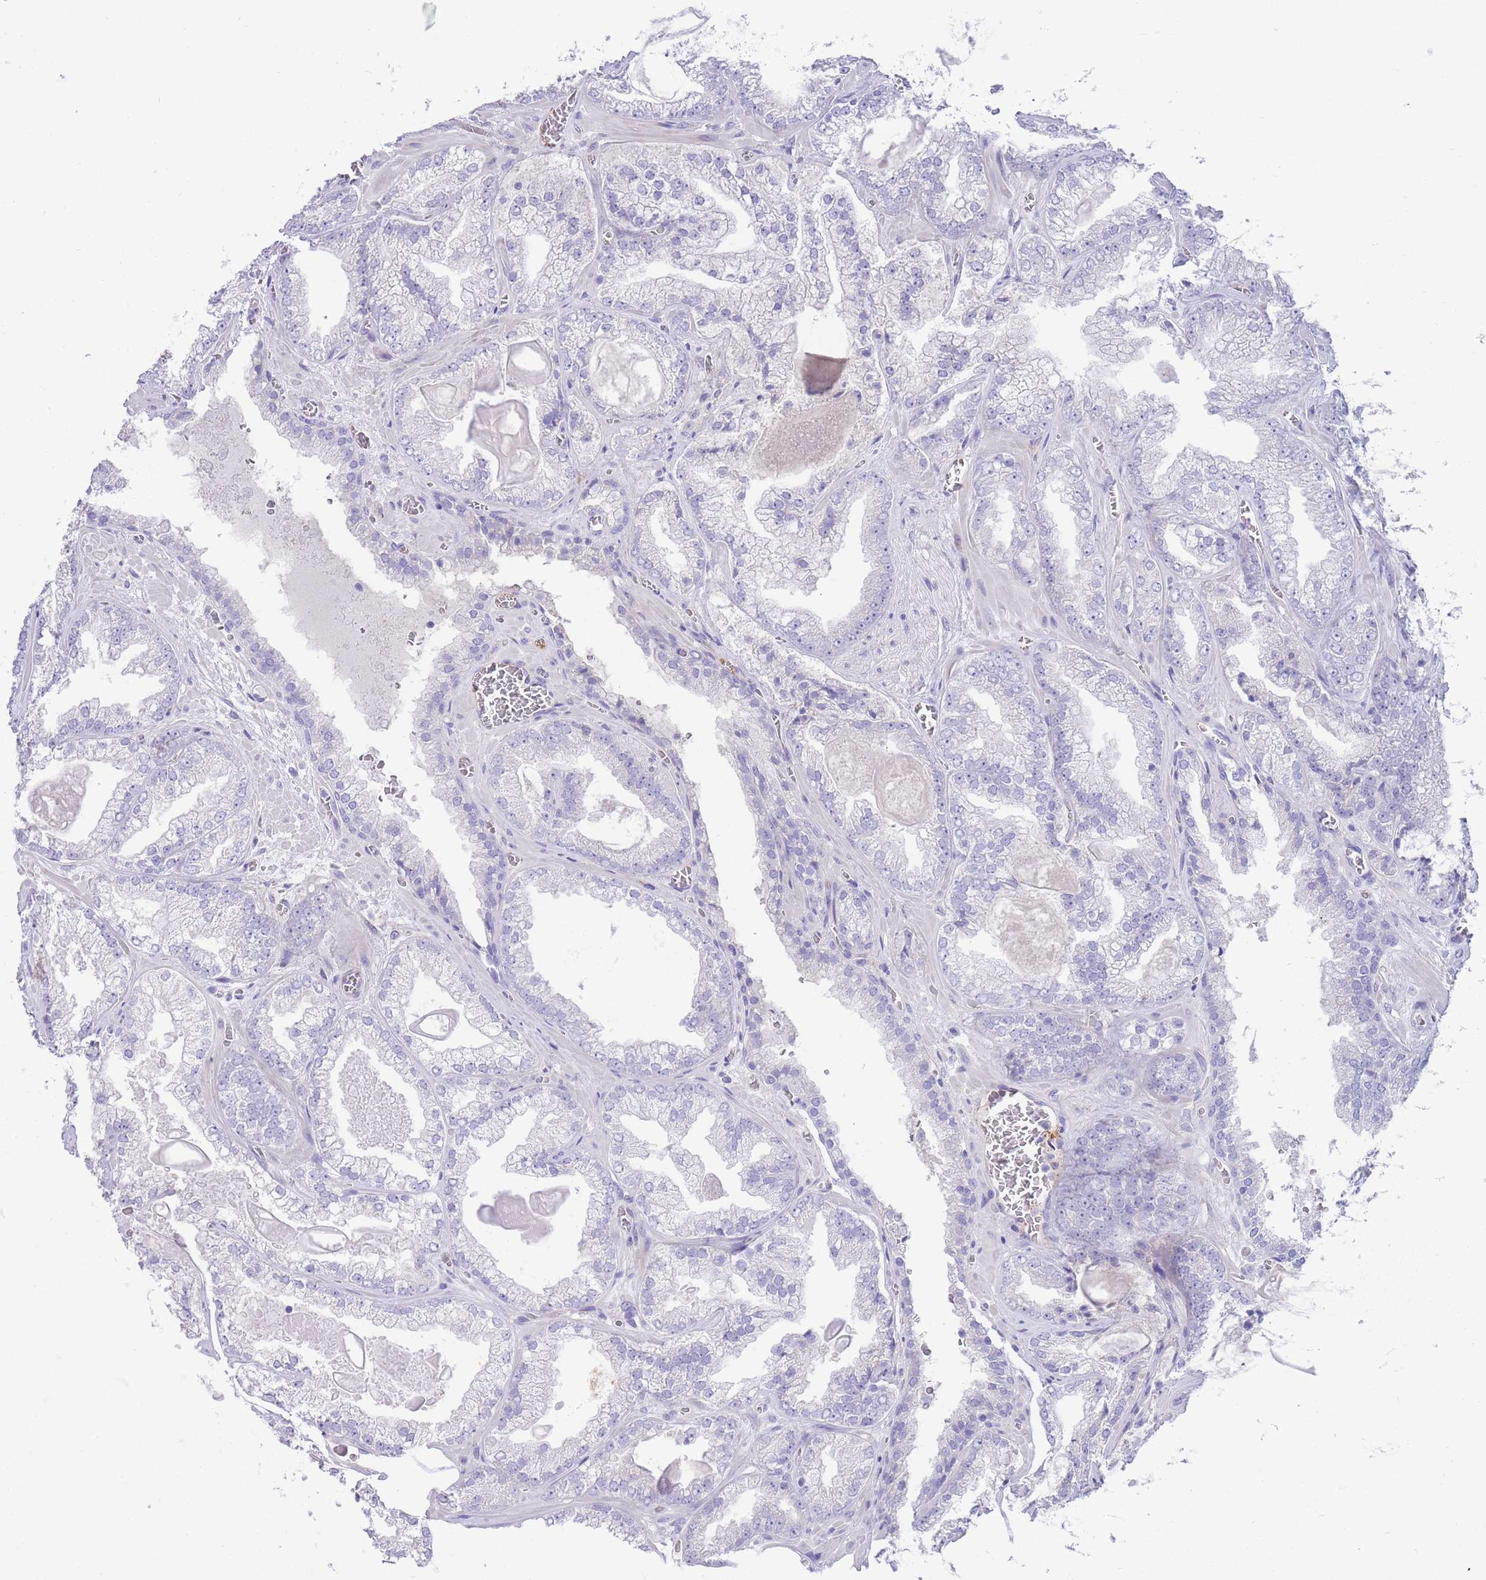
{"staining": {"intensity": "negative", "quantity": "none", "location": "none"}, "tissue": "prostate cancer", "cell_type": "Tumor cells", "image_type": "cancer", "snomed": [{"axis": "morphology", "description": "Adenocarcinoma, Low grade"}, {"axis": "topography", "description": "Prostate"}], "caption": "The photomicrograph exhibits no staining of tumor cells in prostate adenocarcinoma (low-grade).", "gene": "DET1", "patient": {"sex": "male", "age": 57}}